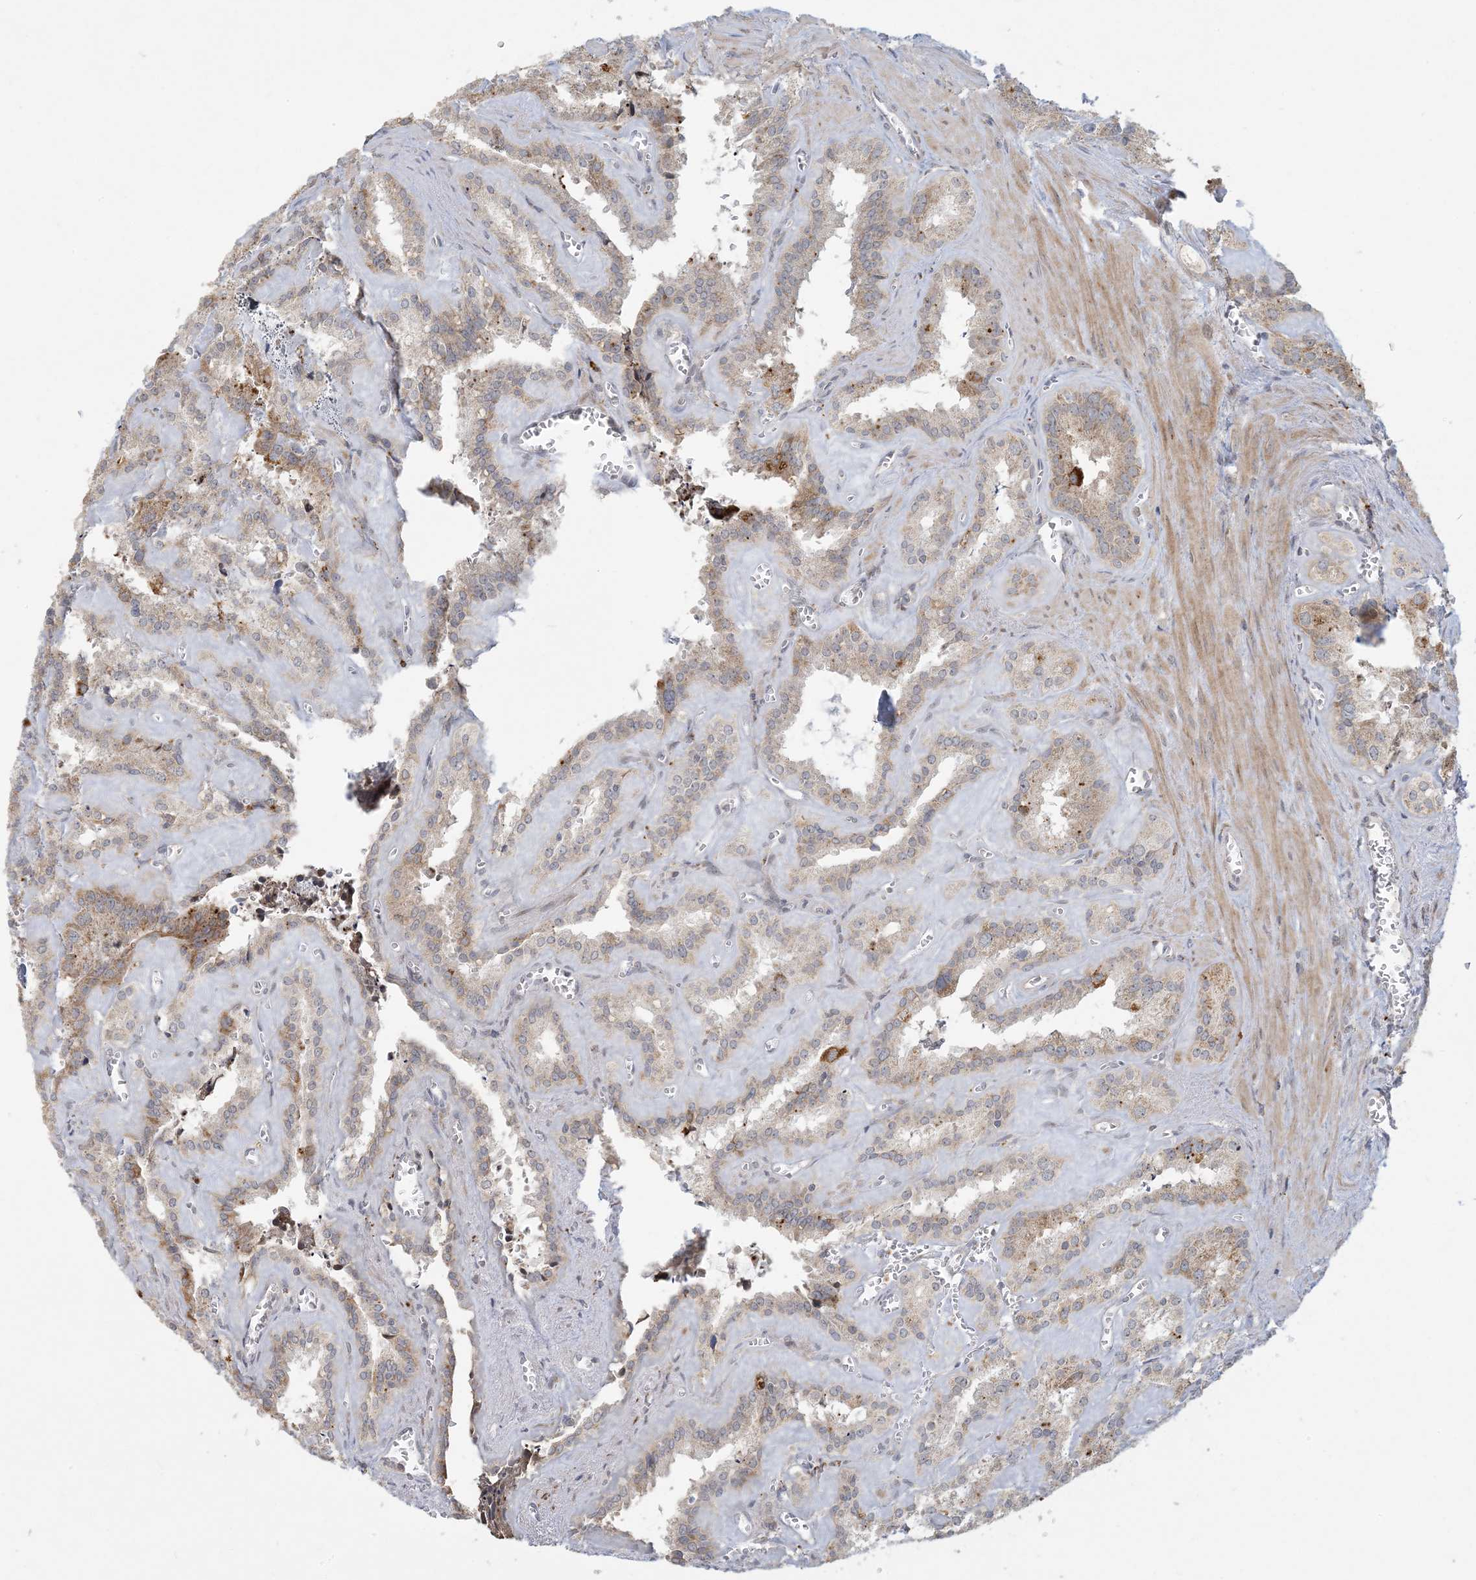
{"staining": {"intensity": "moderate", "quantity": ">75%", "location": "cytoplasmic/membranous"}, "tissue": "seminal vesicle", "cell_type": "Glandular cells", "image_type": "normal", "snomed": [{"axis": "morphology", "description": "Normal tissue, NOS"}, {"axis": "topography", "description": "Prostate"}, {"axis": "topography", "description": "Seminal veicle"}], "caption": "Brown immunohistochemical staining in benign human seminal vesicle exhibits moderate cytoplasmic/membranous staining in about >75% of glandular cells.", "gene": "MCAT", "patient": {"sex": "male", "age": 59}}